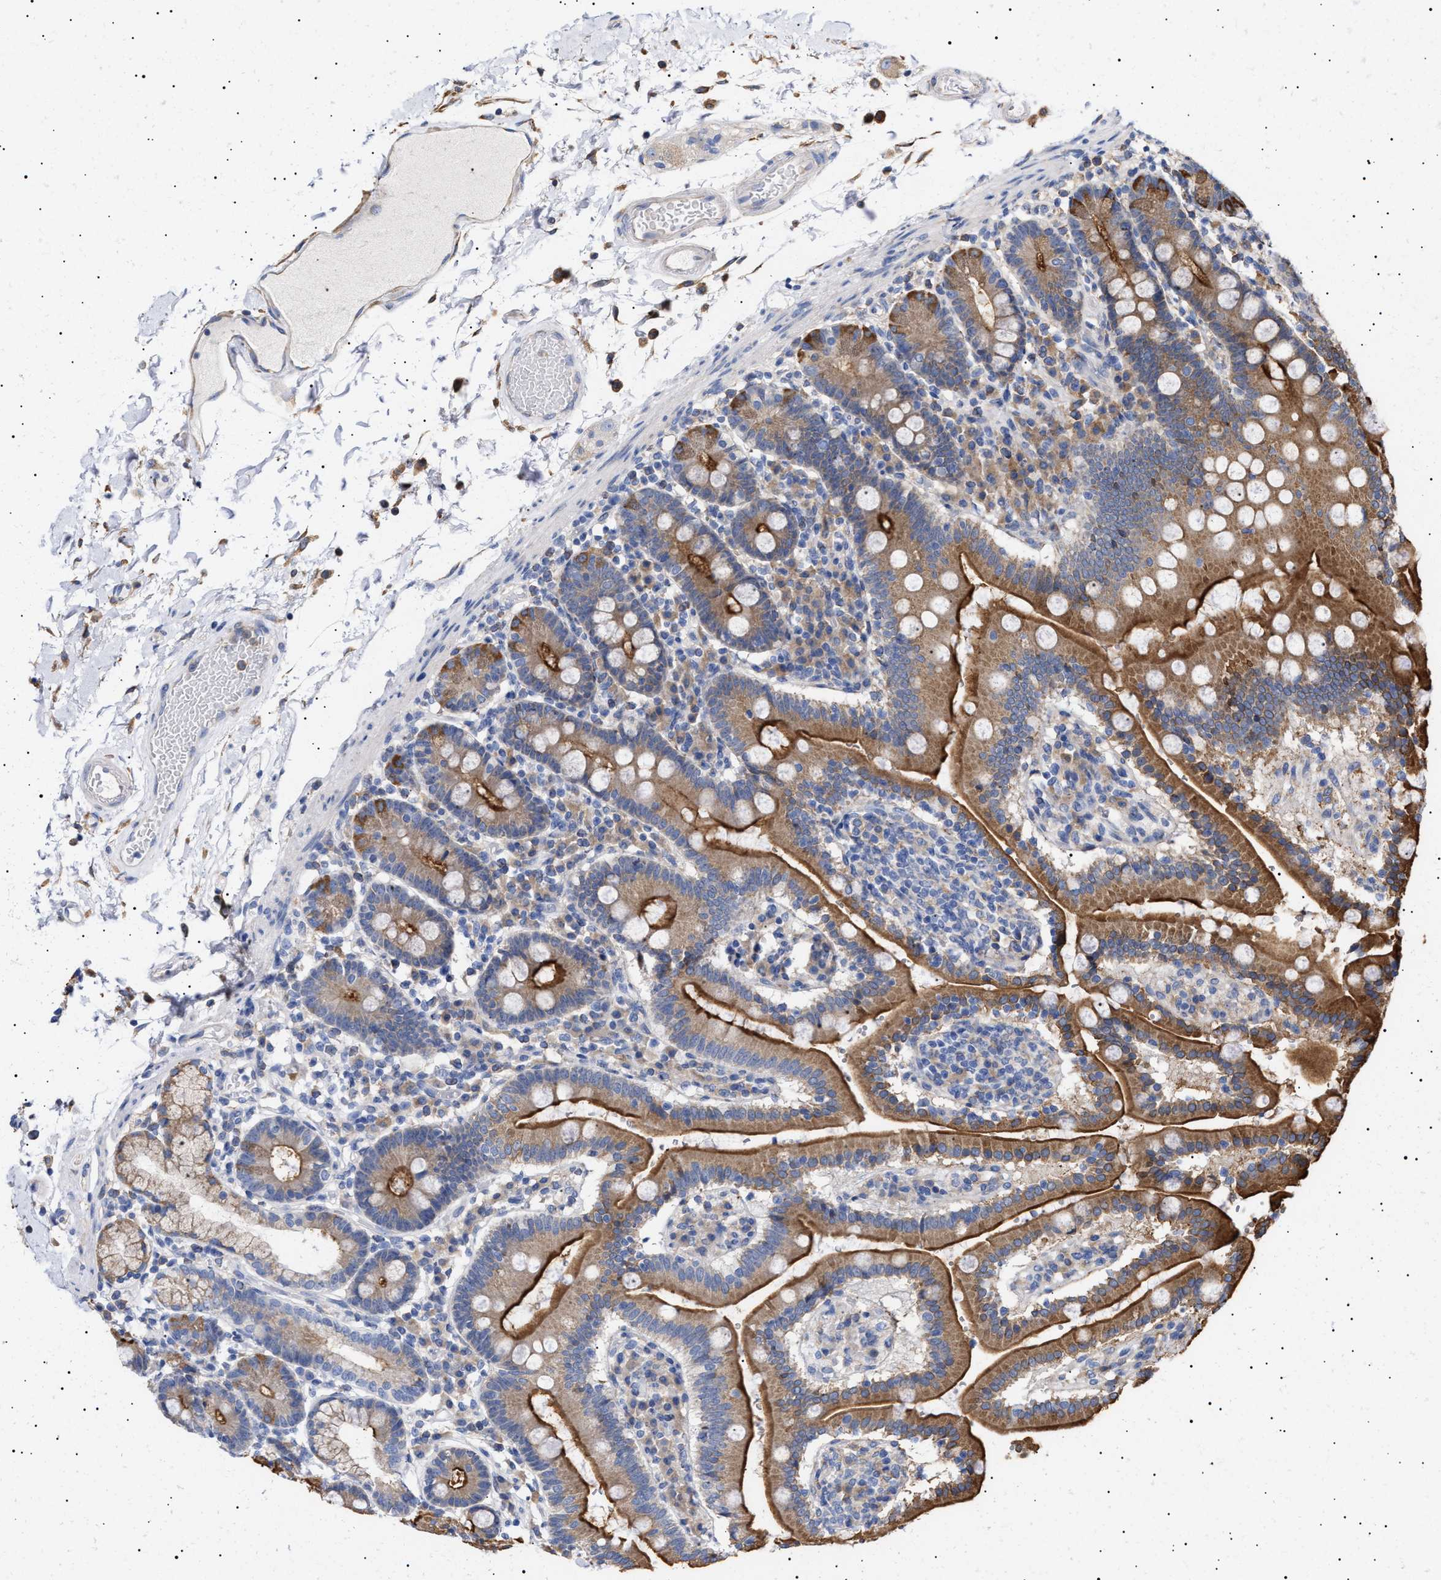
{"staining": {"intensity": "moderate", "quantity": ">75%", "location": "cytoplasmic/membranous"}, "tissue": "duodenum", "cell_type": "Glandular cells", "image_type": "normal", "snomed": [{"axis": "morphology", "description": "Normal tissue, NOS"}, {"axis": "topography", "description": "Small intestine, NOS"}], "caption": "This is a micrograph of immunohistochemistry (IHC) staining of benign duodenum, which shows moderate positivity in the cytoplasmic/membranous of glandular cells.", "gene": "ERCC6L2", "patient": {"sex": "female", "age": 71}}